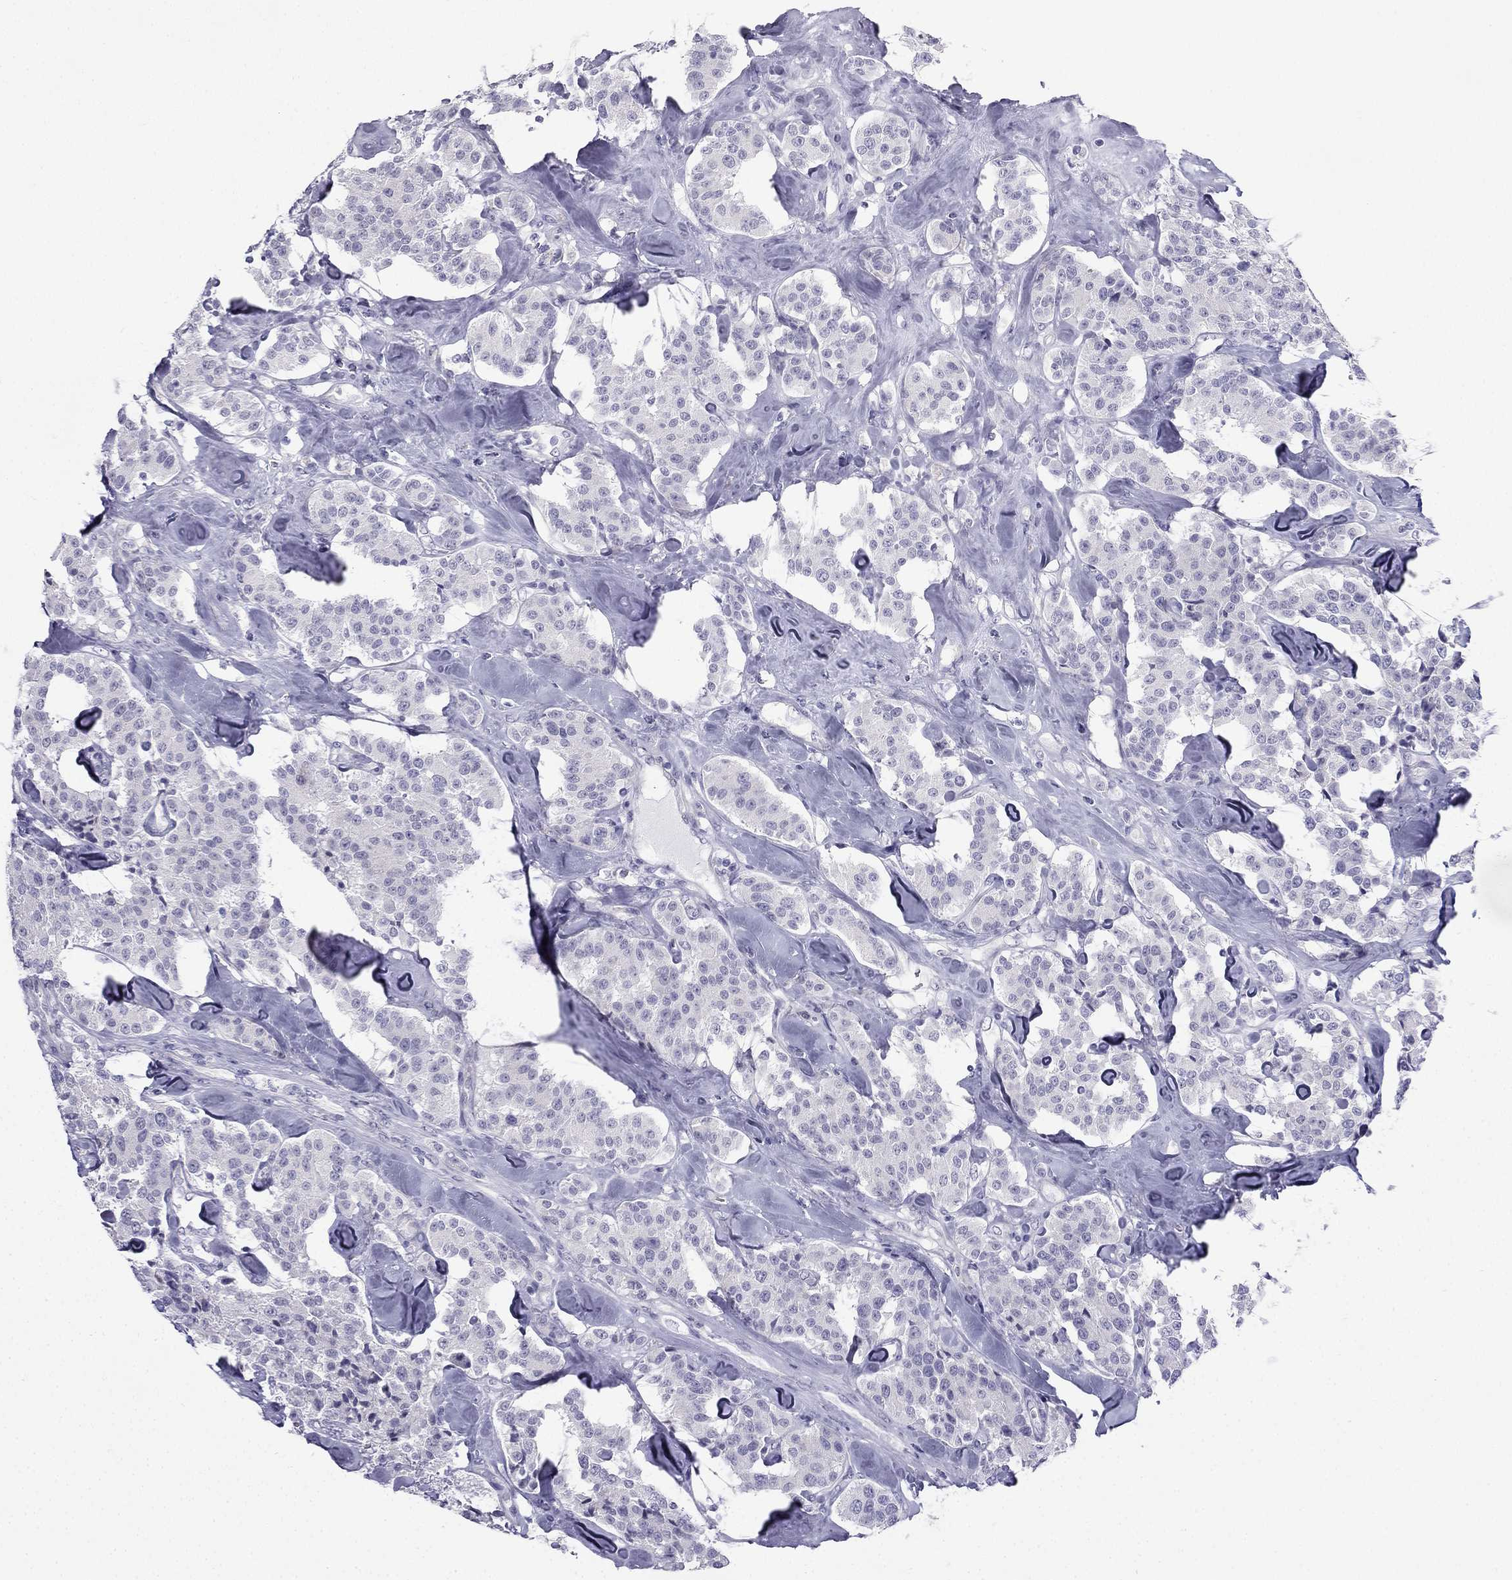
{"staining": {"intensity": "negative", "quantity": "none", "location": "none"}, "tissue": "carcinoid", "cell_type": "Tumor cells", "image_type": "cancer", "snomed": [{"axis": "morphology", "description": "Carcinoid, malignant, NOS"}, {"axis": "topography", "description": "Pancreas"}], "caption": "The histopathology image displays no staining of tumor cells in carcinoid (malignant). Brightfield microscopy of immunohistochemistry stained with DAB (3,3'-diaminobenzidine) (brown) and hematoxylin (blue), captured at high magnification.", "gene": "CFAP53", "patient": {"sex": "male", "age": 41}}